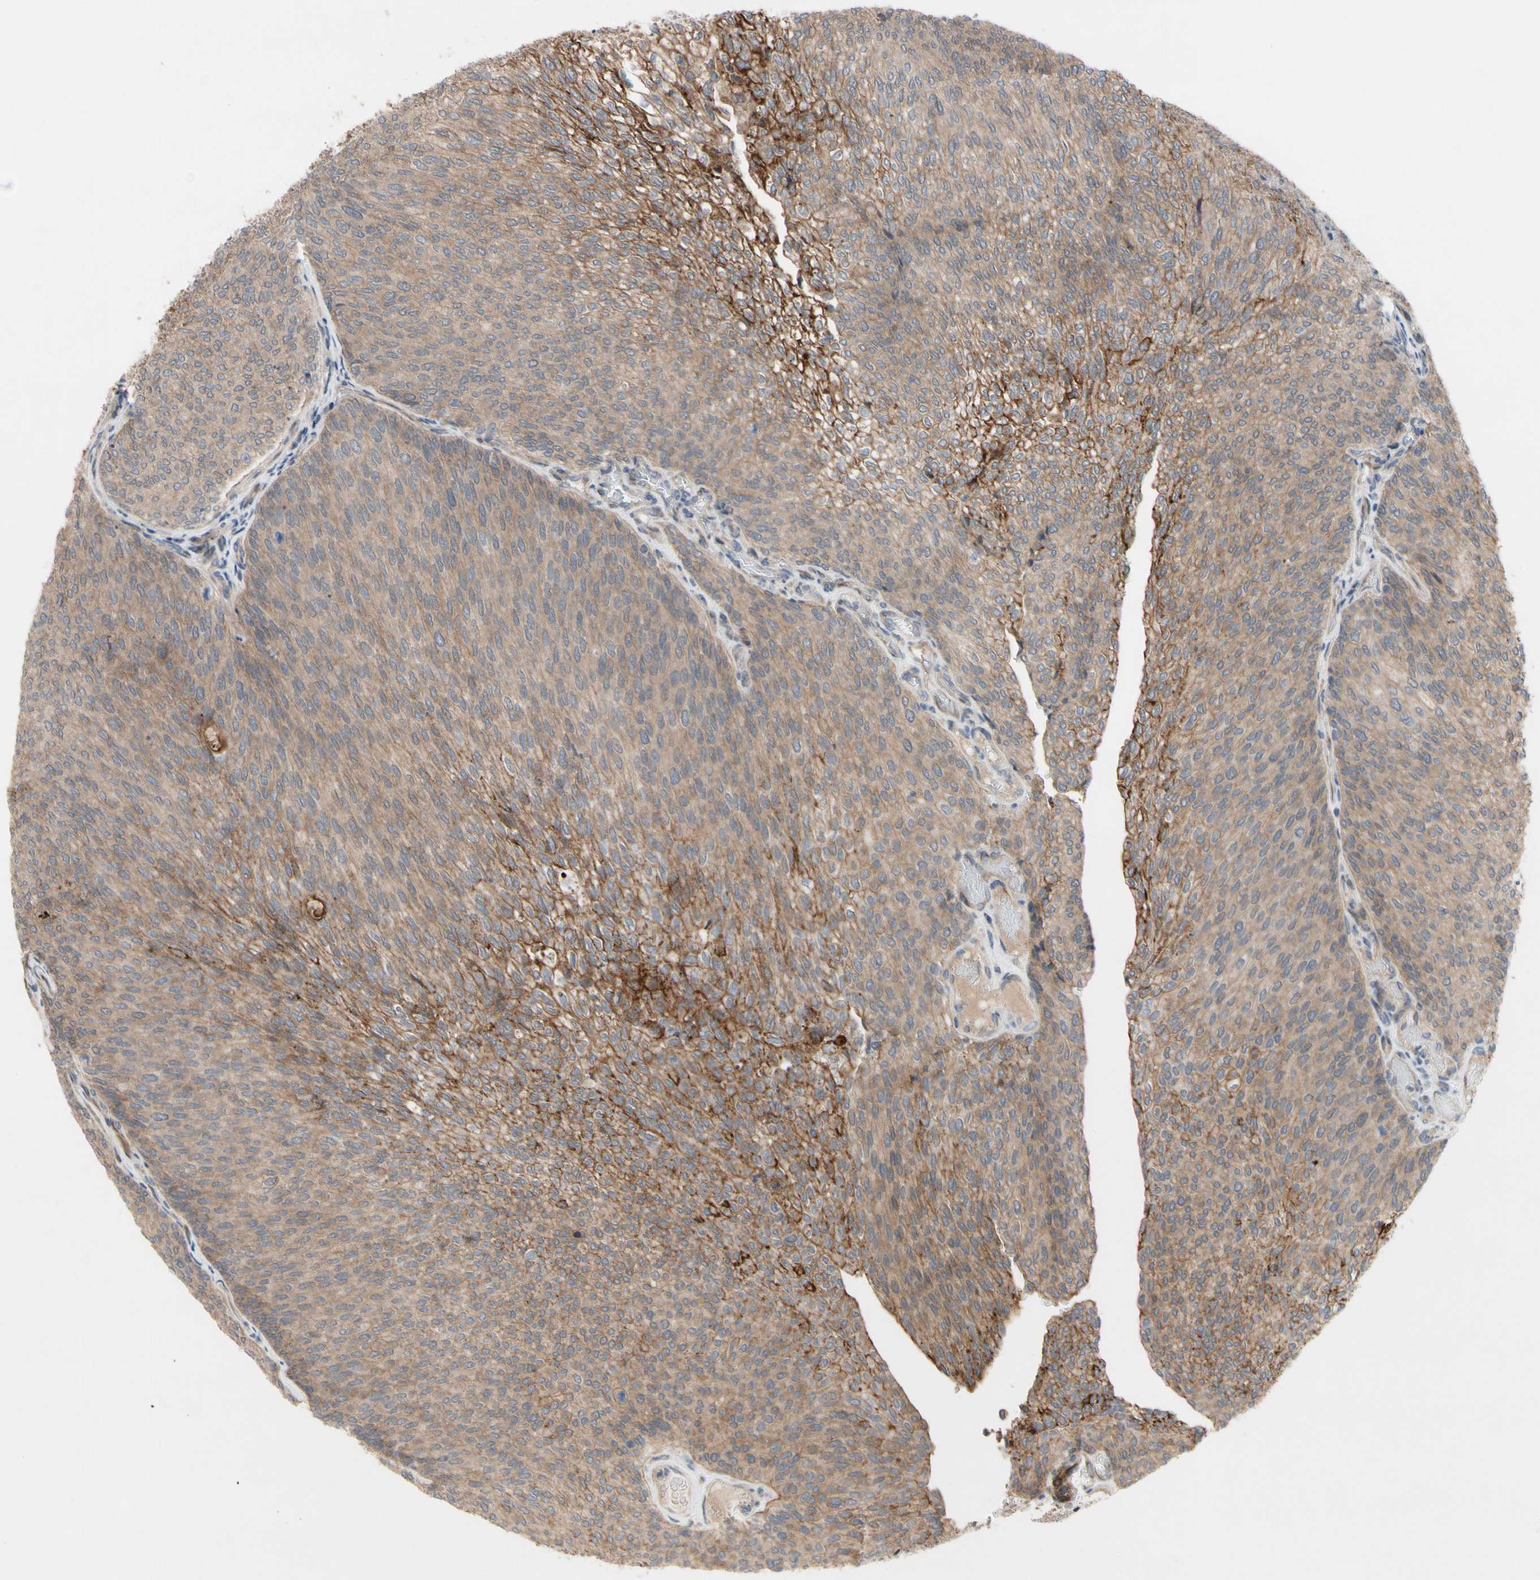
{"staining": {"intensity": "moderate", "quantity": ">75%", "location": "cytoplasmic/membranous"}, "tissue": "urothelial cancer", "cell_type": "Tumor cells", "image_type": "cancer", "snomed": [{"axis": "morphology", "description": "Urothelial carcinoma, Low grade"}, {"axis": "topography", "description": "Urinary bladder"}], "caption": "This is a photomicrograph of immunohistochemistry (IHC) staining of urothelial carcinoma (low-grade), which shows moderate expression in the cytoplasmic/membranous of tumor cells.", "gene": "OAZ1", "patient": {"sex": "female", "age": 79}}